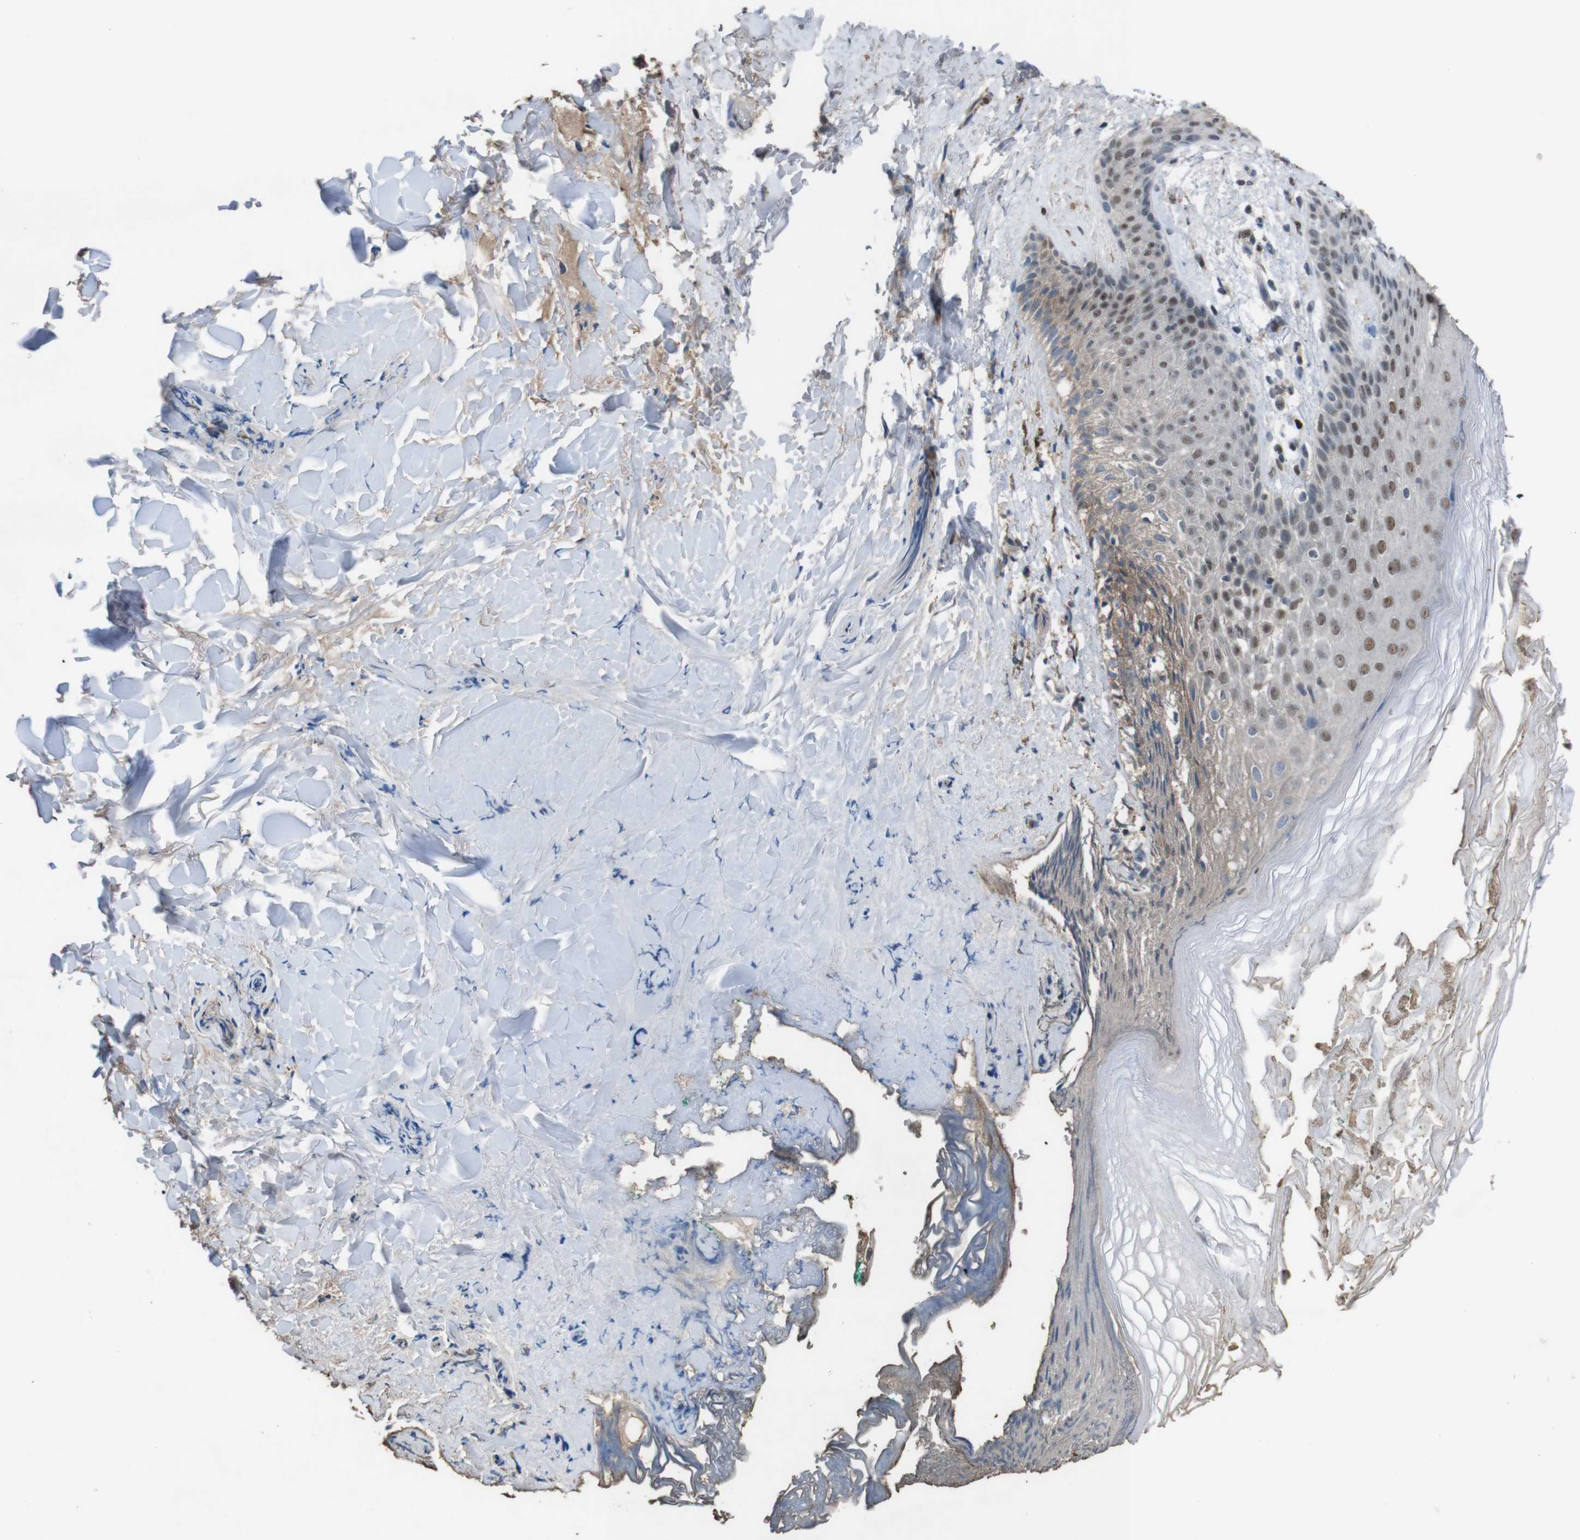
{"staining": {"intensity": "moderate", "quantity": ">75%", "location": "nuclear"}, "tissue": "skin", "cell_type": "Epidermal cells", "image_type": "normal", "snomed": [{"axis": "morphology", "description": "Normal tissue, NOS"}, {"axis": "topography", "description": "Anal"}], "caption": "Approximately >75% of epidermal cells in normal skin reveal moderate nuclear protein positivity as visualized by brown immunohistochemical staining.", "gene": "SUB1", "patient": {"sex": "male", "age": 74}}